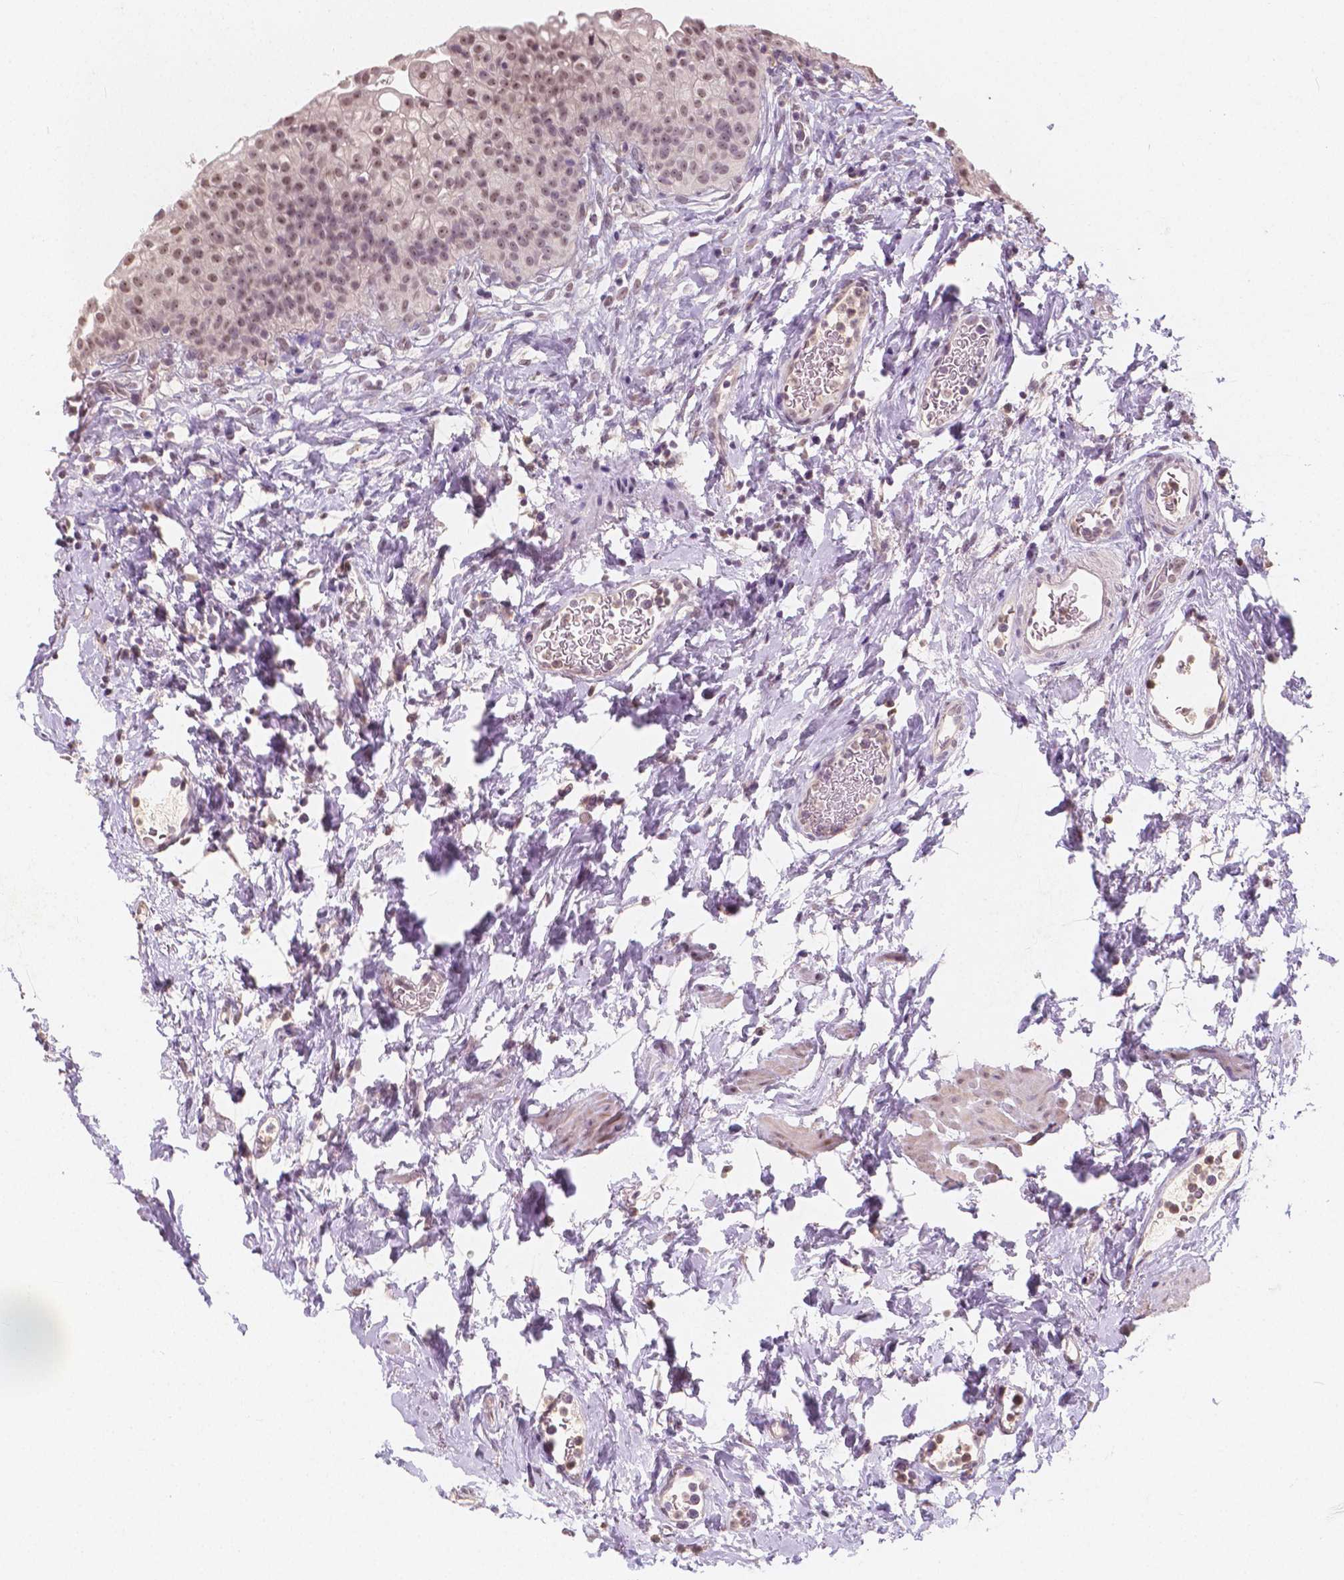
{"staining": {"intensity": "moderate", "quantity": ">75%", "location": "nuclear"}, "tissue": "urinary bladder", "cell_type": "Urothelial cells", "image_type": "normal", "snomed": [{"axis": "morphology", "description": "Normal tissue, NOS"}, {"axis": "topography", "description": "Urinary bladder"}], "caption": "Immunohistochemistry (IHC) histopathology image of benign urinary bladder: human urinary bladder stained using immunohistochemistry (IHC) exhibits medium levels of moderate protein expression localized specifically in the nuclear of urothelial cells, appearing as a nuclear brown color.", "gene": "NOLC1", "patient": {"sex": "male", "age": 76}}